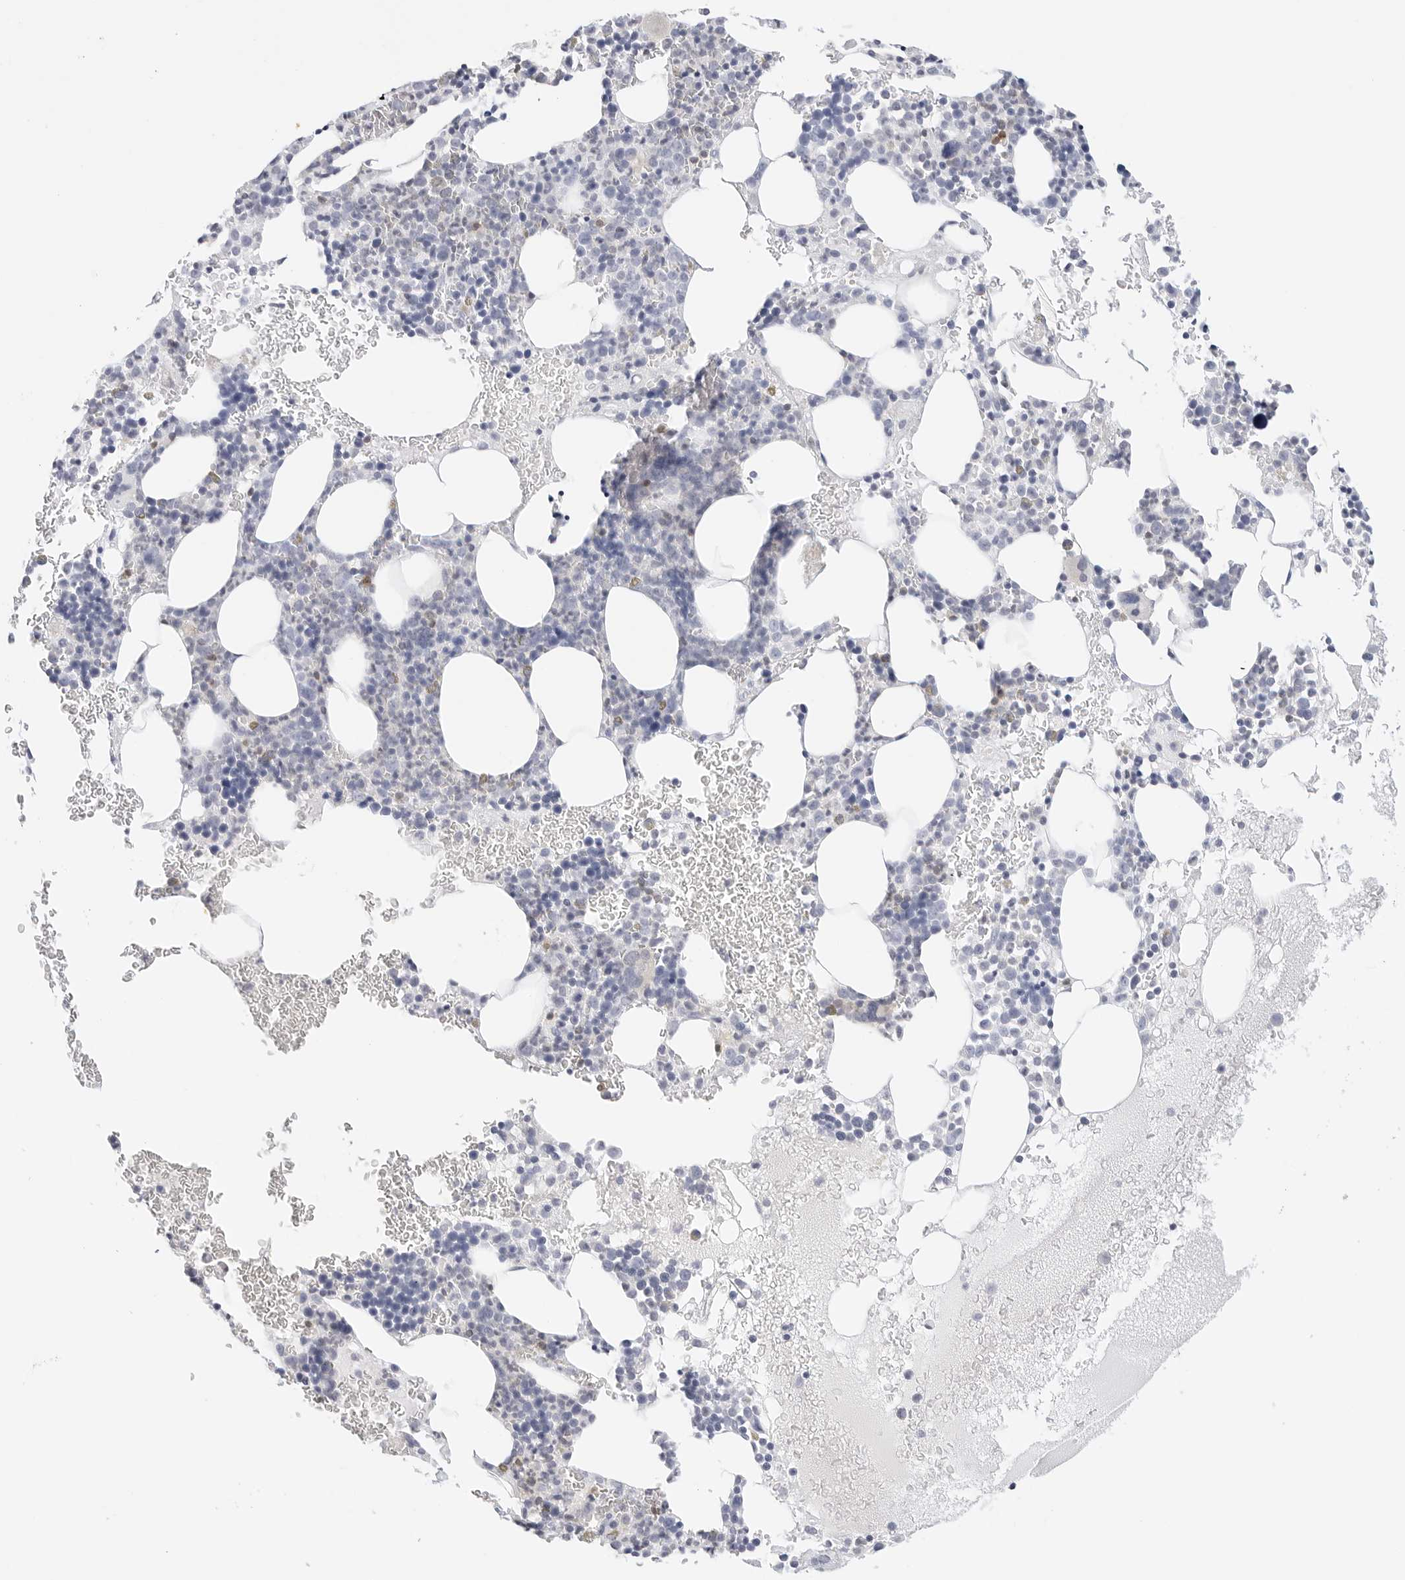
{"staining": {"intensity": "negative", "quantity": "none", "location": "none"}, "tissue": "bone marrow", "cell_type": "Hematopoietic cells", "image_type": "normal", "snomed": [{"axis": "morphology", "description": "Normal tissue, NOS"}, {"axis": "topography", "description": "Bone marrow"}], "caption": "Histopathology image shows no protein positivity in hematopoietic cells of unremarkable bone marrow.", "gene": "SLC9A3R1", "patient": {"sex": "male", "age": 73}}